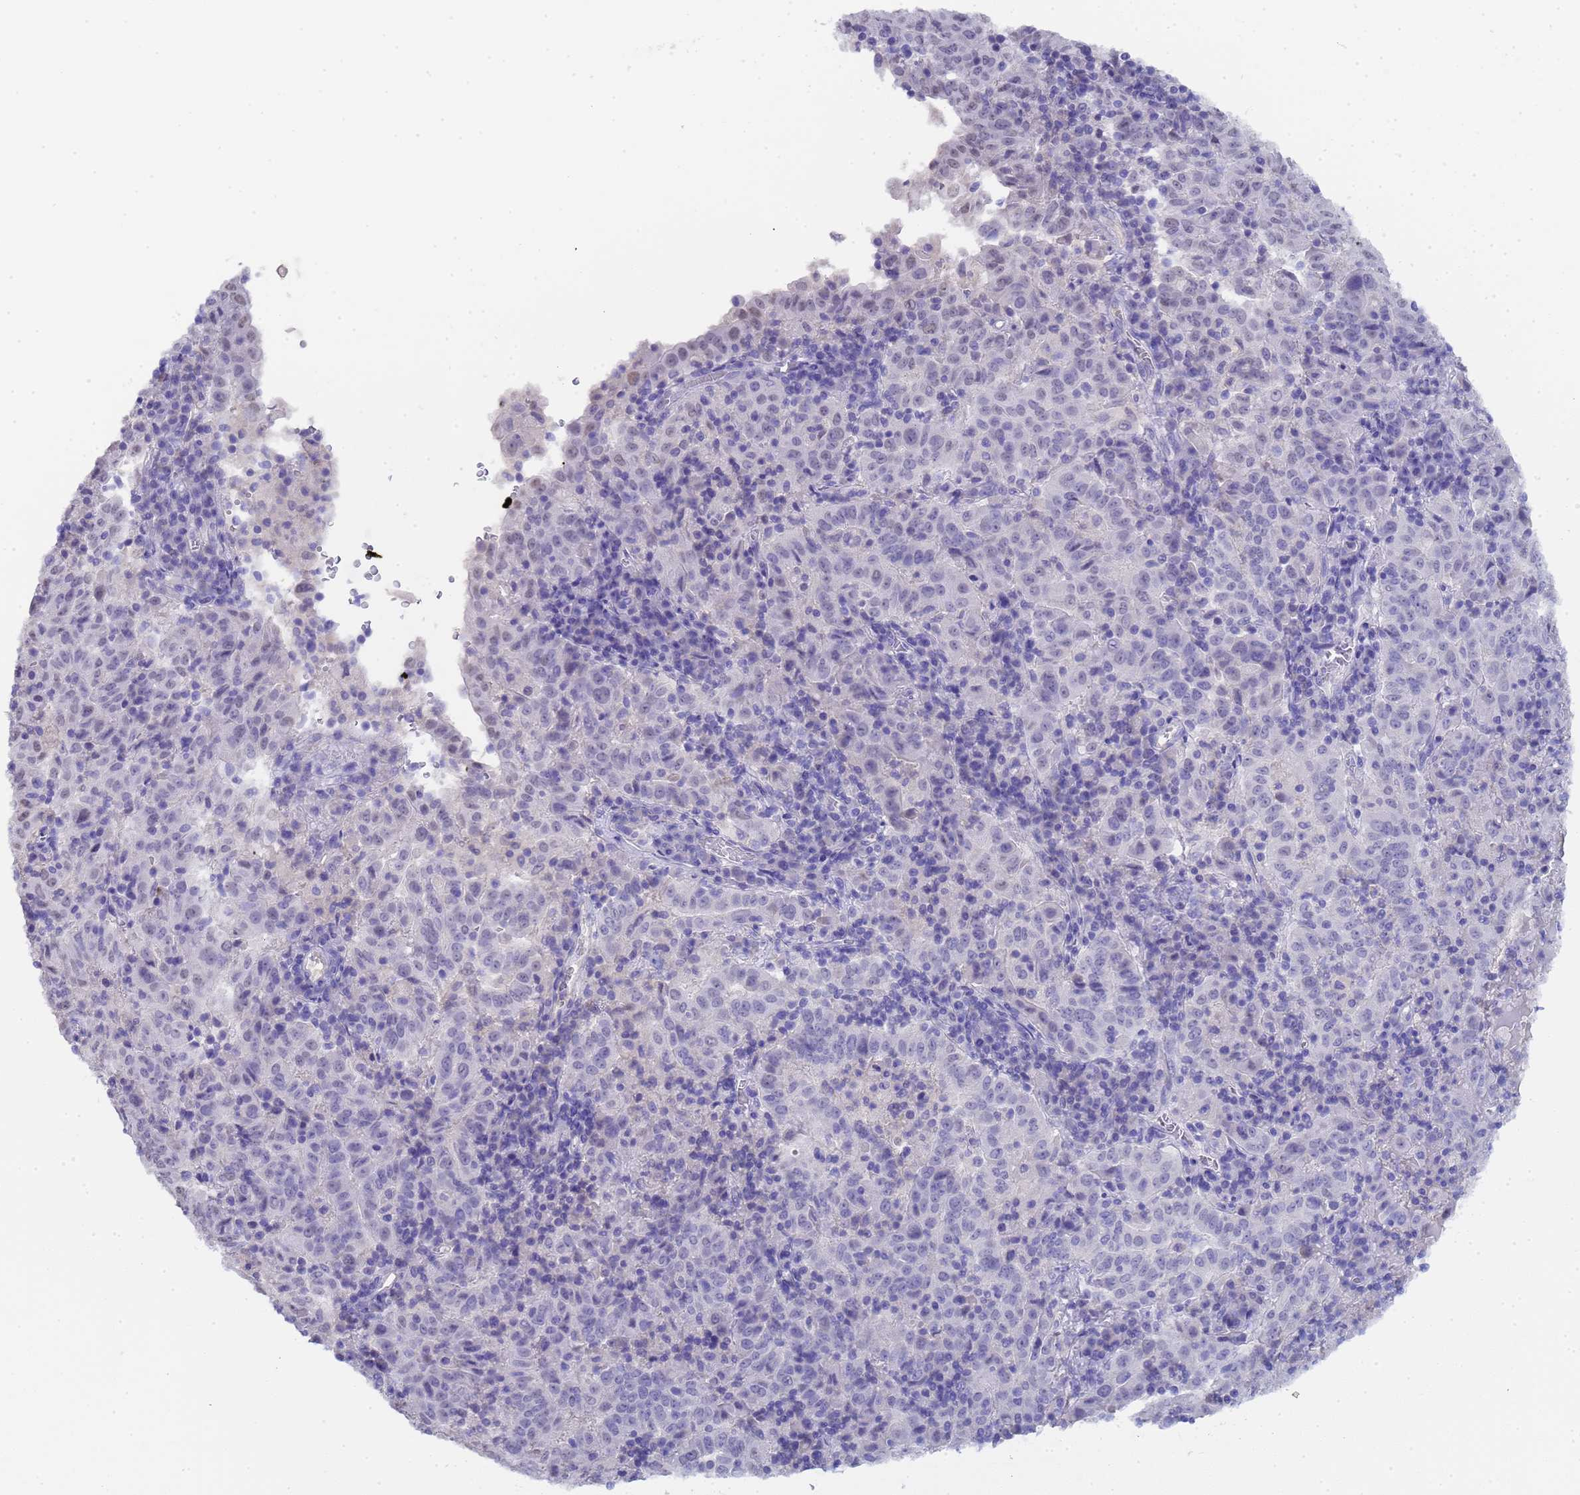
{"staining": {"intensity": "negative", "quantity": "none", "location": "none"}, "tissue": "pancreatic cancer", "cell_type": "Tumor cells", "image_type": "cancer", "snomed": [{"axis": "morphology", "description": "Adenocarcinoma, NOS"}, {"axis": "topography", "description": "Pancreas"}], "caption": "The micrograph exhibits no significant staining in tumor cells of pancreatic adenocarcinoma.", "gene": "CTRC", "patient": {"sex": "male", "age": 63}}